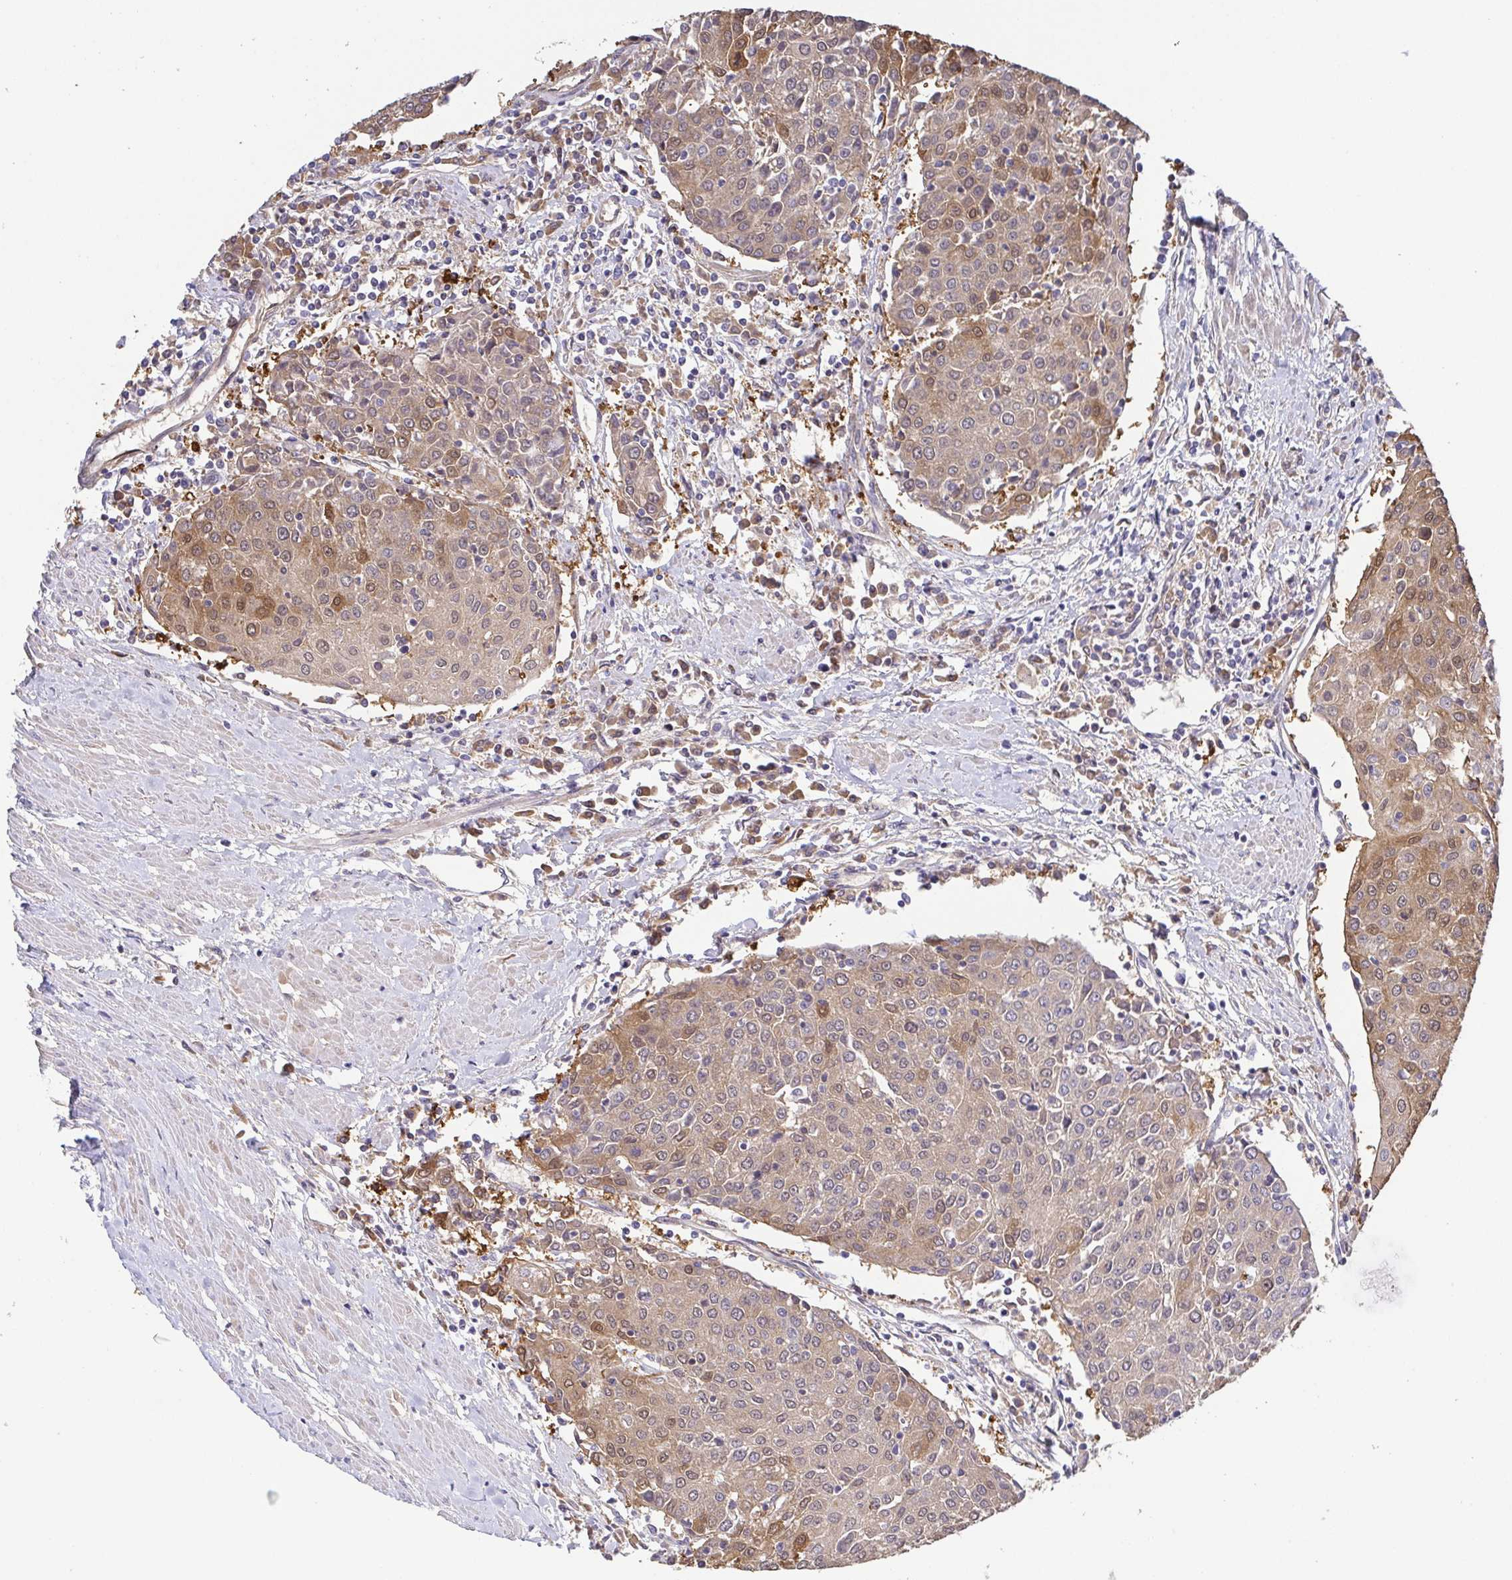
{"staining": {"intensity": "moderate", "quantity": "25%-75%", "location": "cytoplasmic/membranous,nuclear"}, "tissue": "urothelial cancer", "cell_type": "Tumor cells", "image_type": "cancer", "snomed": [{"axis": "morphology", "description": "Urothelial carcinoma, High grade"}, {"axis": "topography", "description": "Urinary bladder"}], "caption": "An IHC image of neoplastic tissue is shown. Protein staining in brown highlights moderate cytoplasmic/membranous and nuclear positivity in high-grade urothelial carcinoma within tumor cells.", "gene": "BCL2L1", "patient": {"sex": "female", "age": 85}}